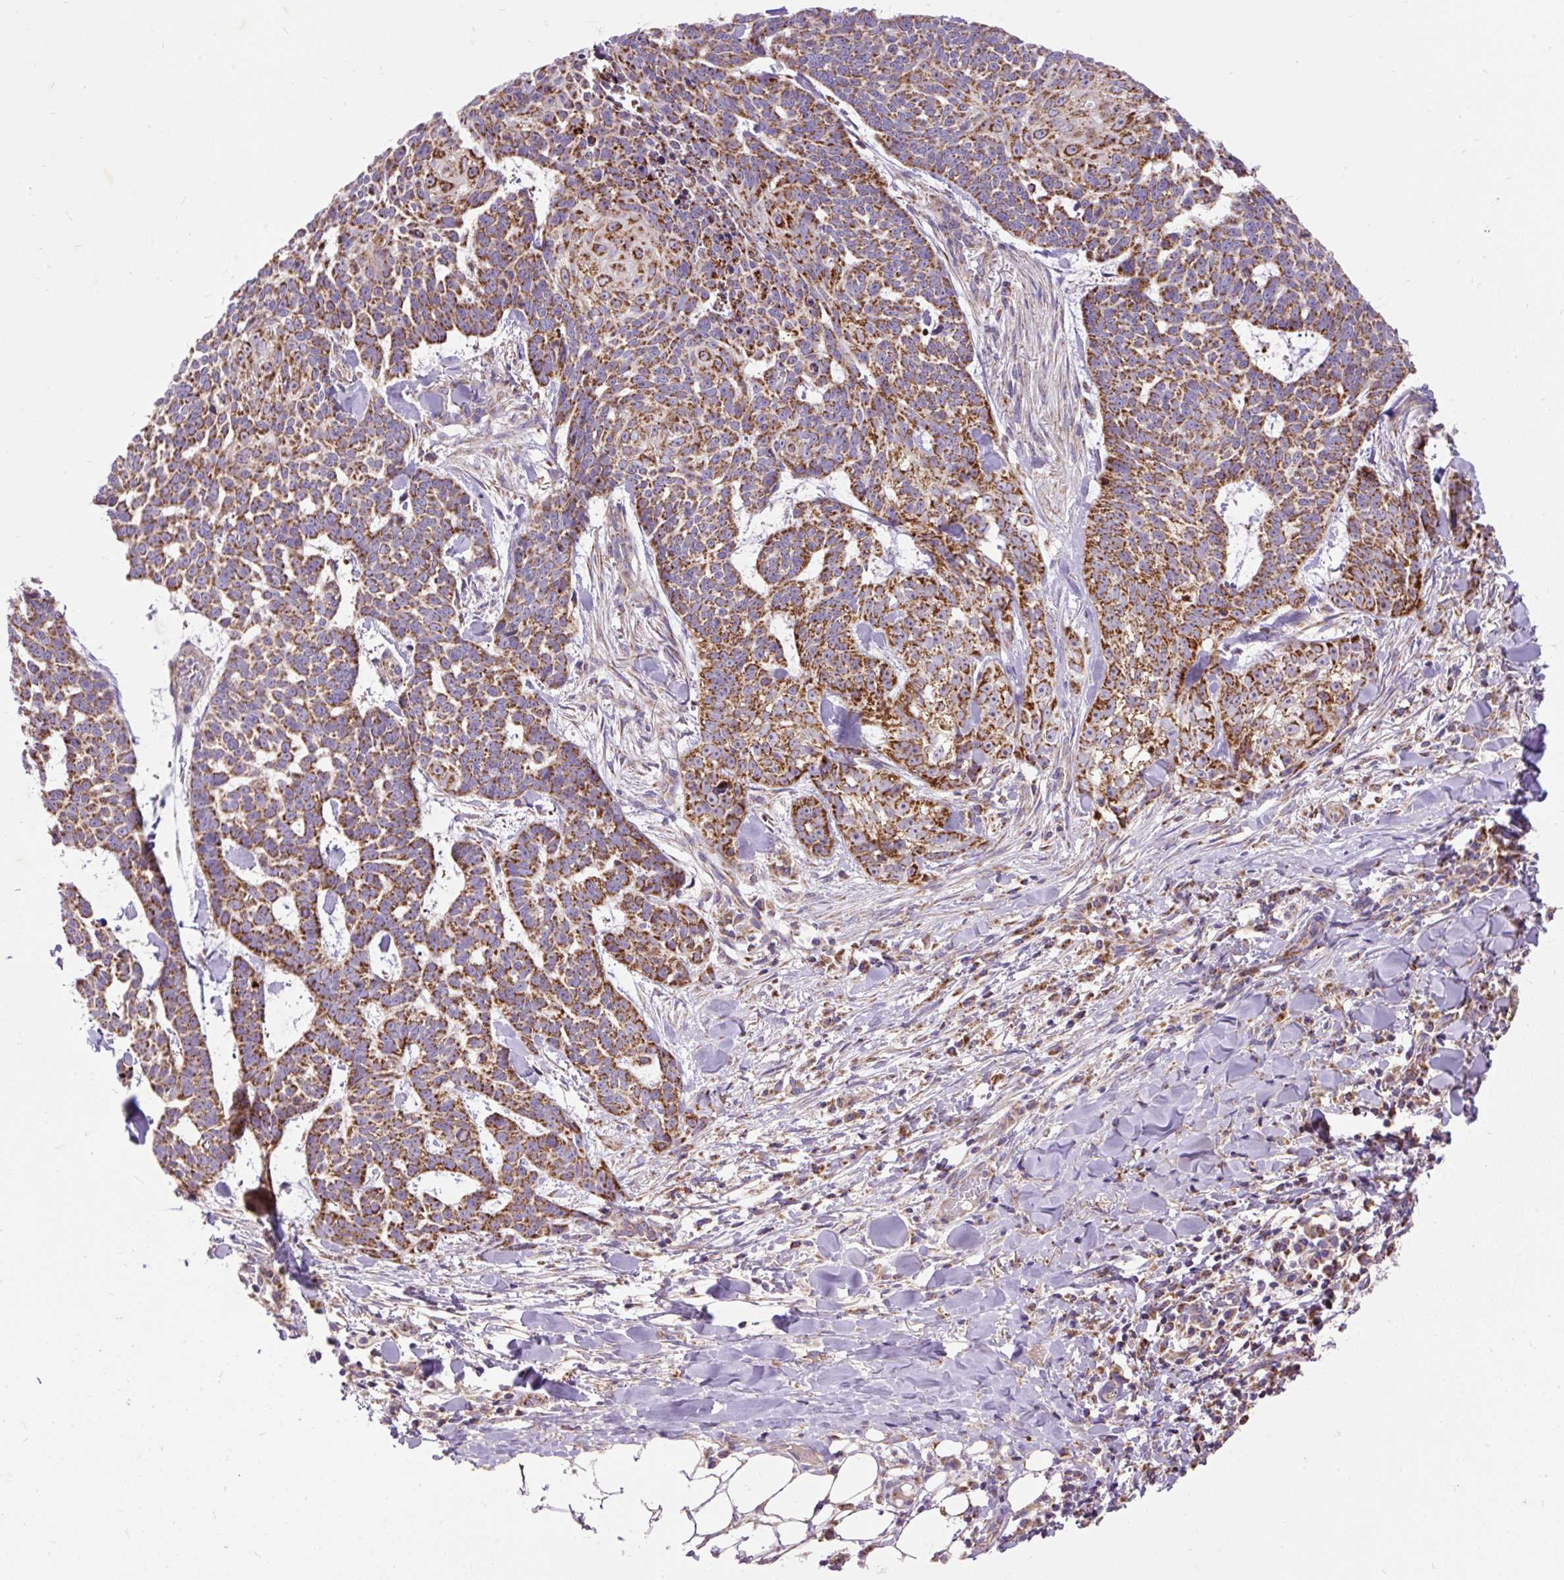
{"staining": {"intensity": "strong", "quantity": ">75%", "location": "cytoplasmic/membranous"}, "tissue": "skin cancer", "cell_type": "Tumor cells", "image_type": "cancer", "snomed": [{"axis": "morphology", "description": "Basal cell carcinoma"}, {"axis": "topography", "description": "Skin"}], "caption": "Protein expression analysis of skin cancer (basal cell carcinoma) exhibits strong cytoplasmic/membranous positivity in approximately >75% of tumor cells.", "gene": "TOMM40", "patient": {"sex": "female", "age": 93}}